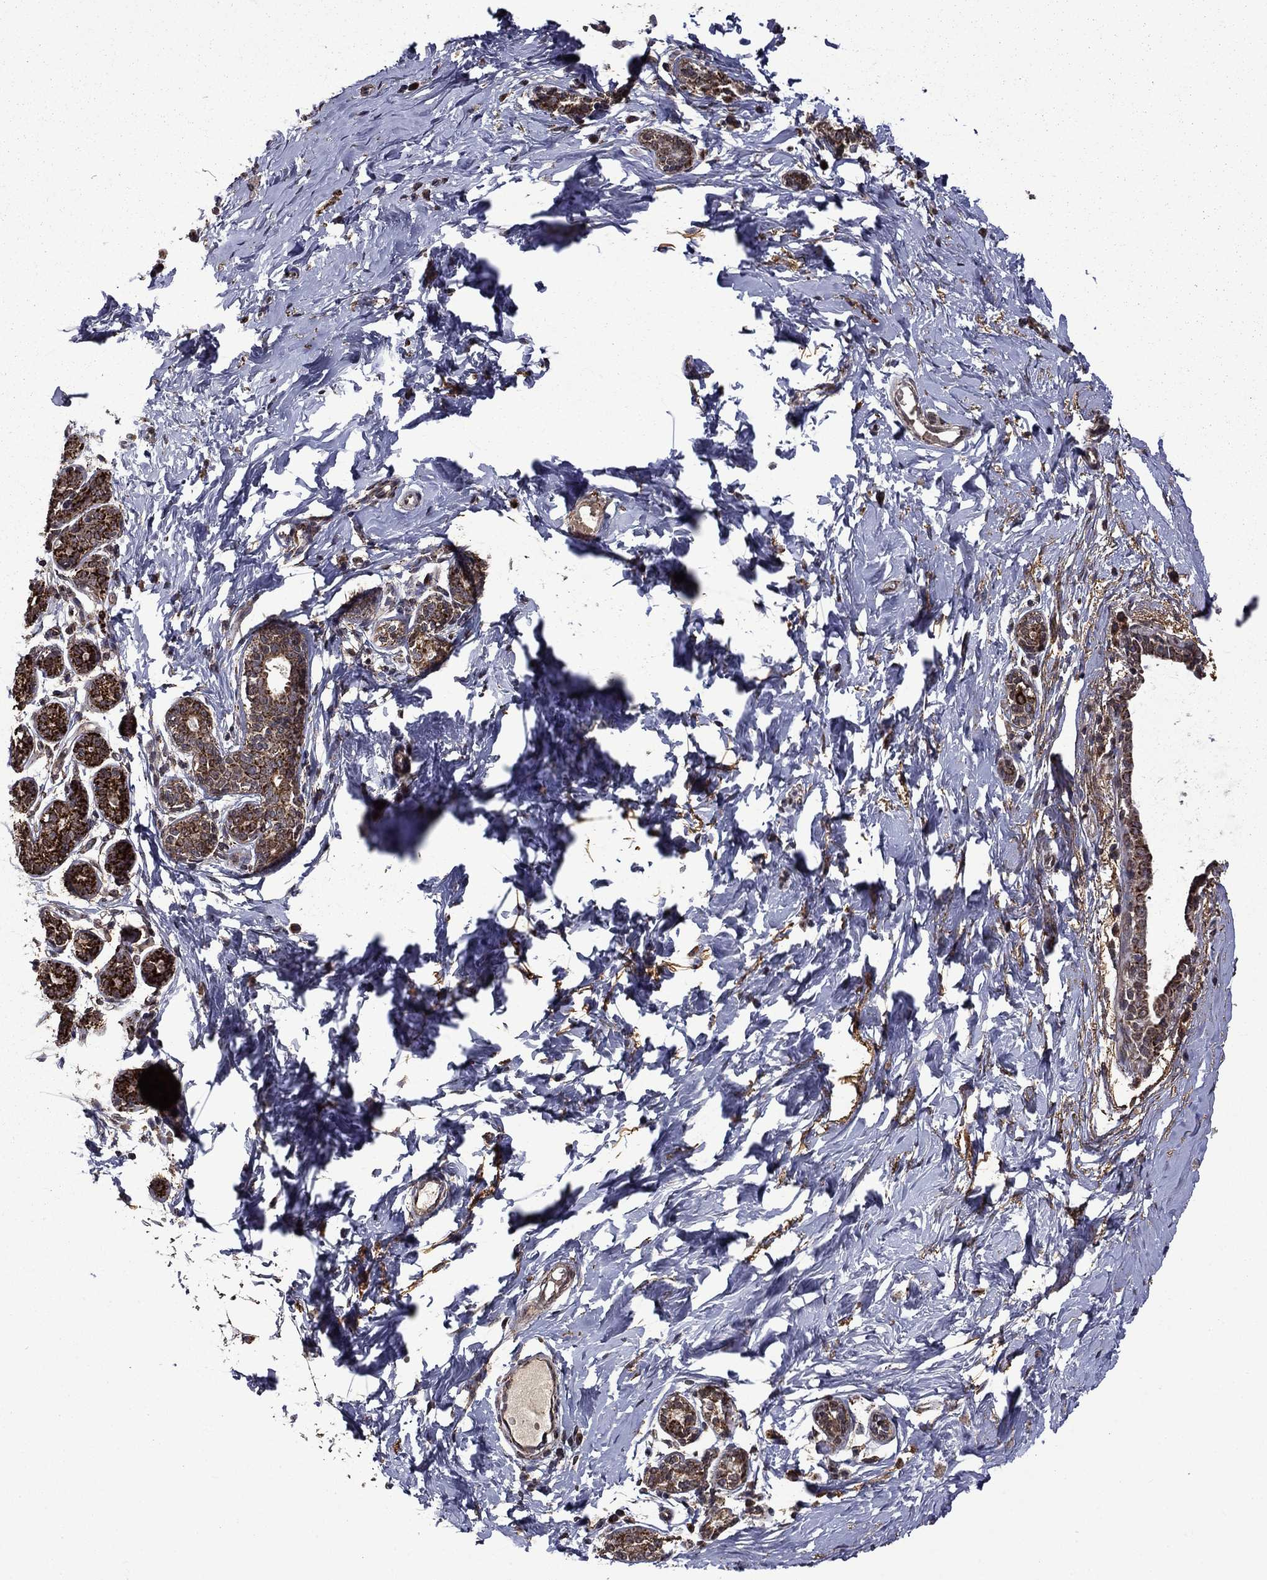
{"staining": {"intensity": "weak", "quantity": ">75%", "location": "cytoplasmic/membranous"}, "tissue": "breast", "cell_type": "Adipocytes", "image_type": "normal", "snomed": [{"axis": "morphology", "description": "Normal tissue, NOS"}, {"axis": "topography", "description": "Breast"}], "caption": "Protein staining of benign breast exhibits weak cytoplasmic/membranous positivity in about >75% of adipocytes.", "gene": "ITM2B", "patient": {"sex": "female", "age": 37}}